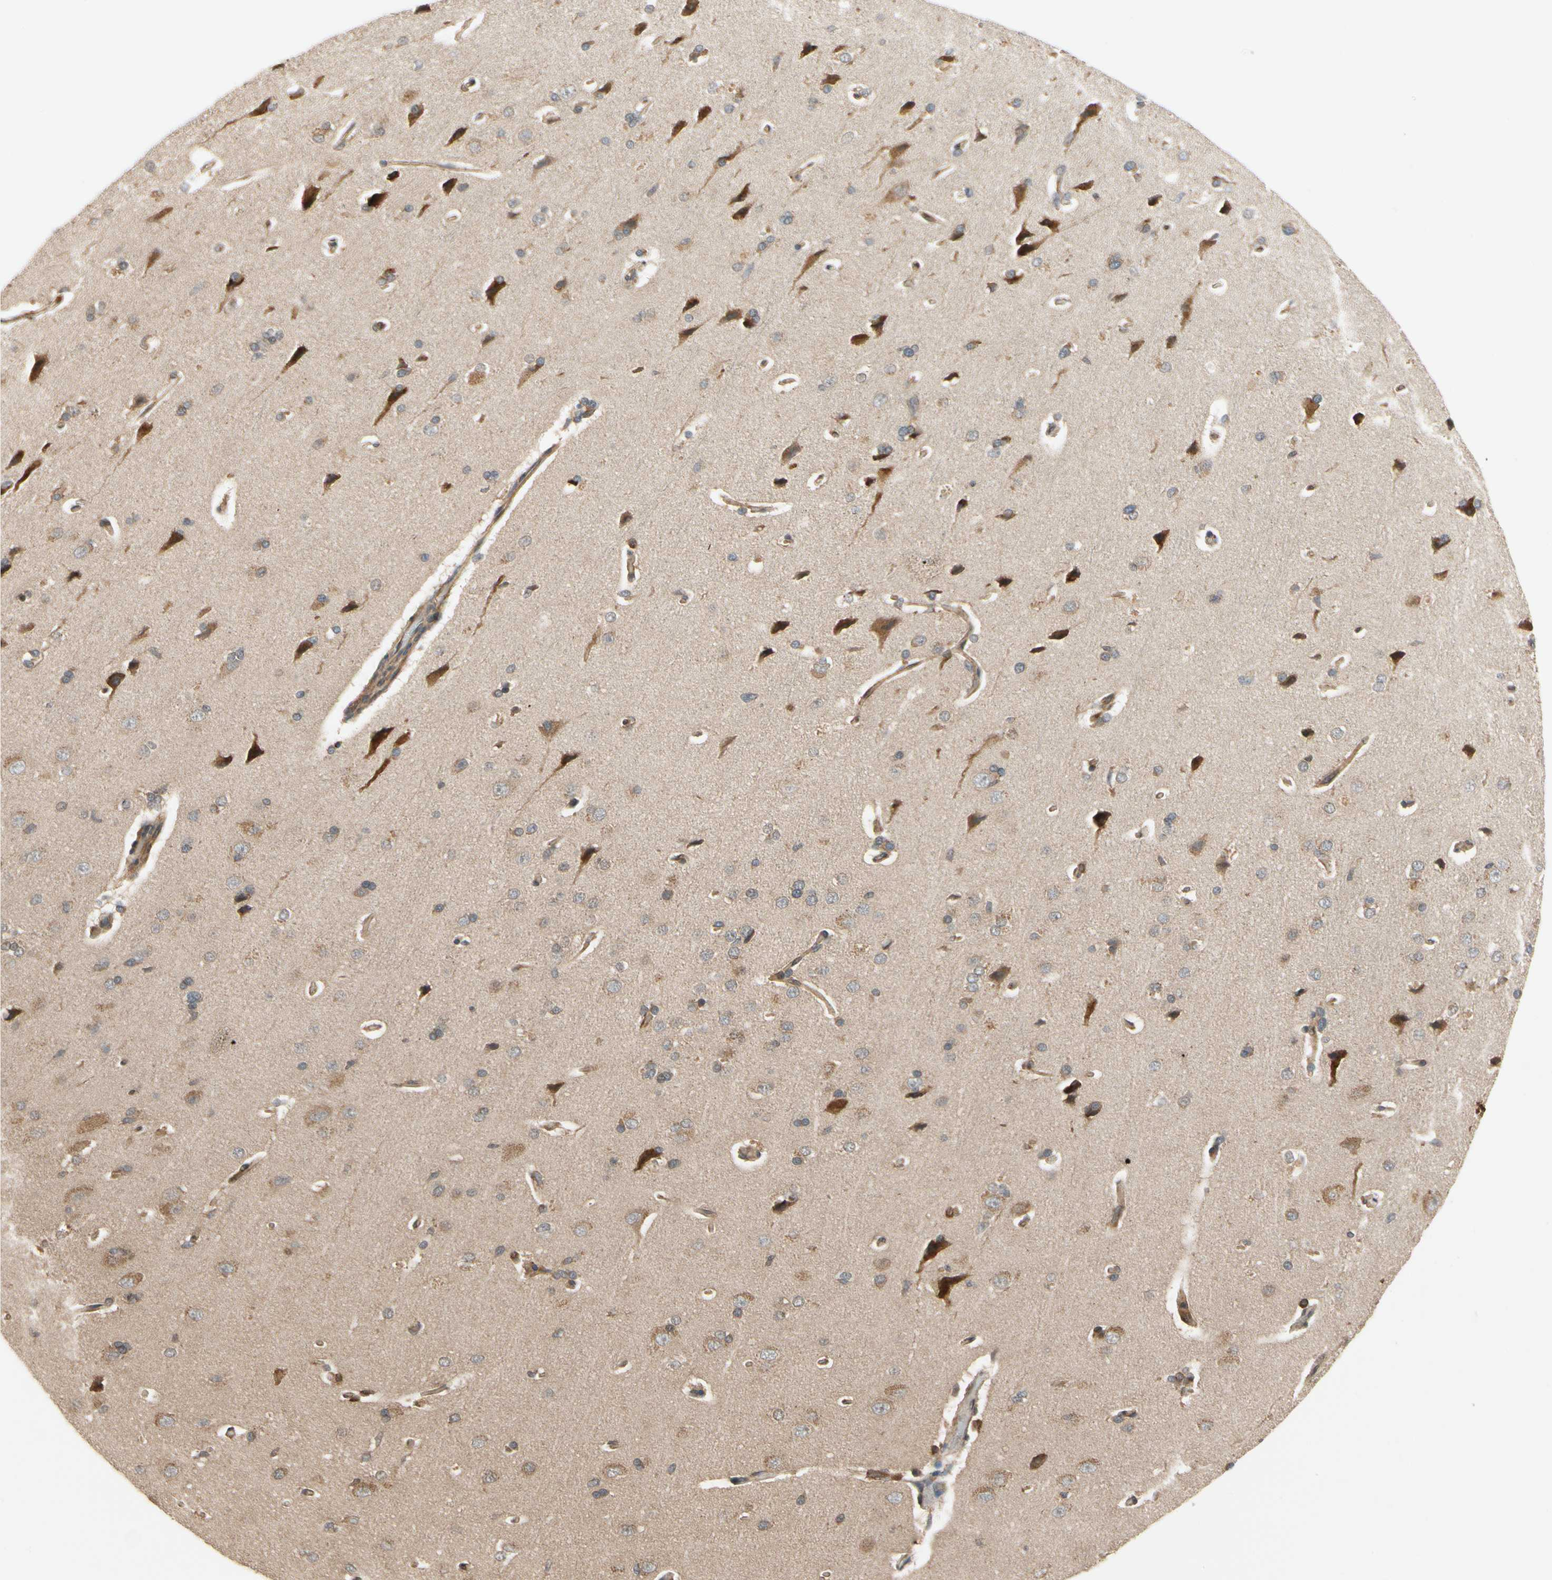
{"staining": {"intensity": "moderate", "quantity": ">75%", "location": "cytoplasmic/membranous"}, "tissue": "cerebral cortex", "cell_type": "Endothelial cells", "image_type": "normal", "snomed": [{"axis": "morphology", "description": "Normal tissue, NOS"}, {"axis": "topography", "description": "Cerebral cortex"}], "caption": "Brown immunohistochemical staining in unremarkable human cerebral cortex shows moderate cytoplasmic/membranous positivity in approximately >75% of endothelial cells.", "gene": "TDRP", "patient": {"sex": "male", "age": 62}}